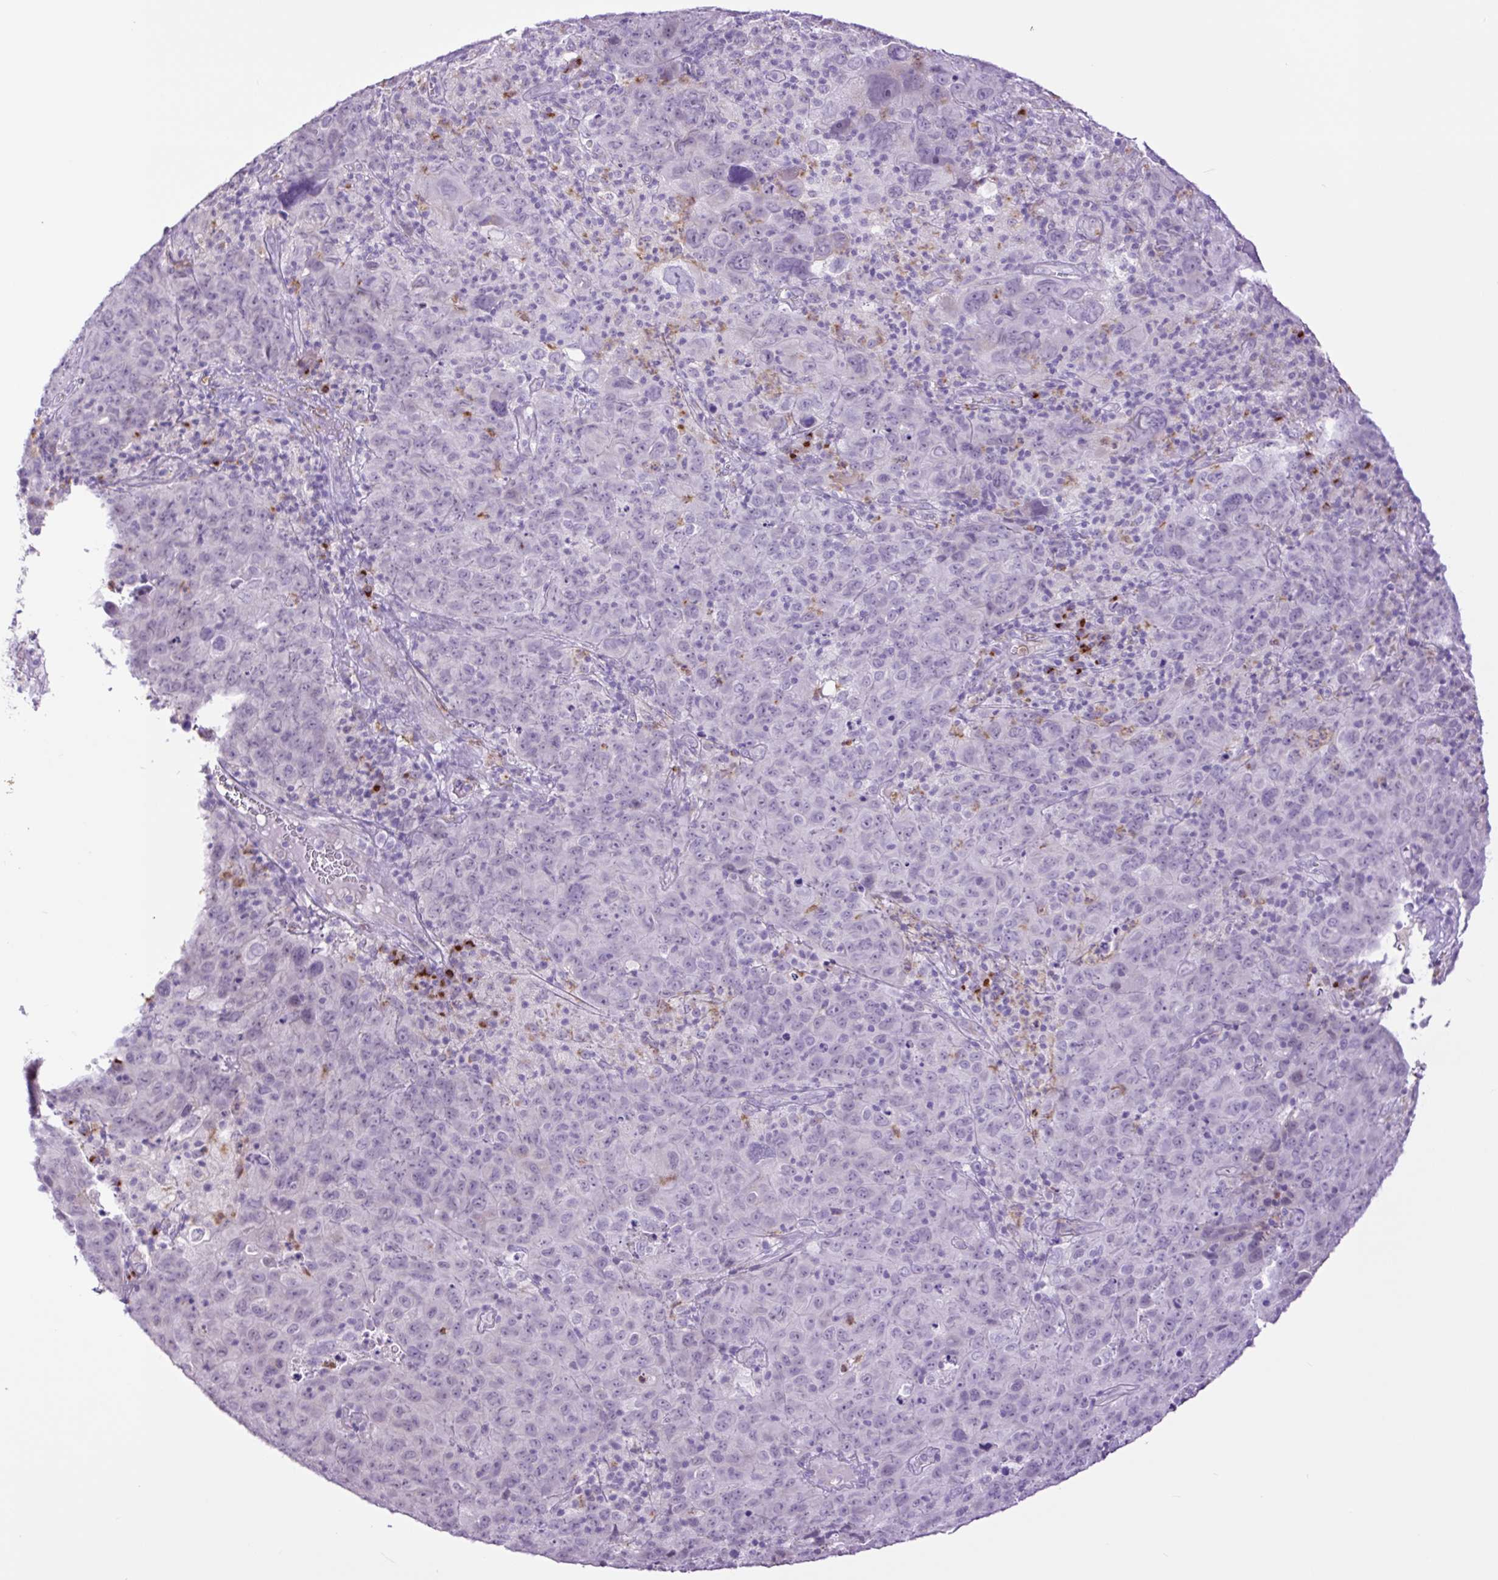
{"staining": {"intensity": "negative", "quantity": "none", "location": "none"}, "tissue": "cervical cancer", "cell_type": "Tumor cells", "image_type": "cancer", "snomed": [{"axis": "morphology", "description": "Squamous cell carcinoma, NOS"}, {"axis": "topography", "description": "Cervix"}], "caption": "Tumor cells are negative for brown protein staining in cervical cancer (squamous cell carcinoma).", "gene": "MFSD3", "patient": {"sex": "female", "age": 44}}